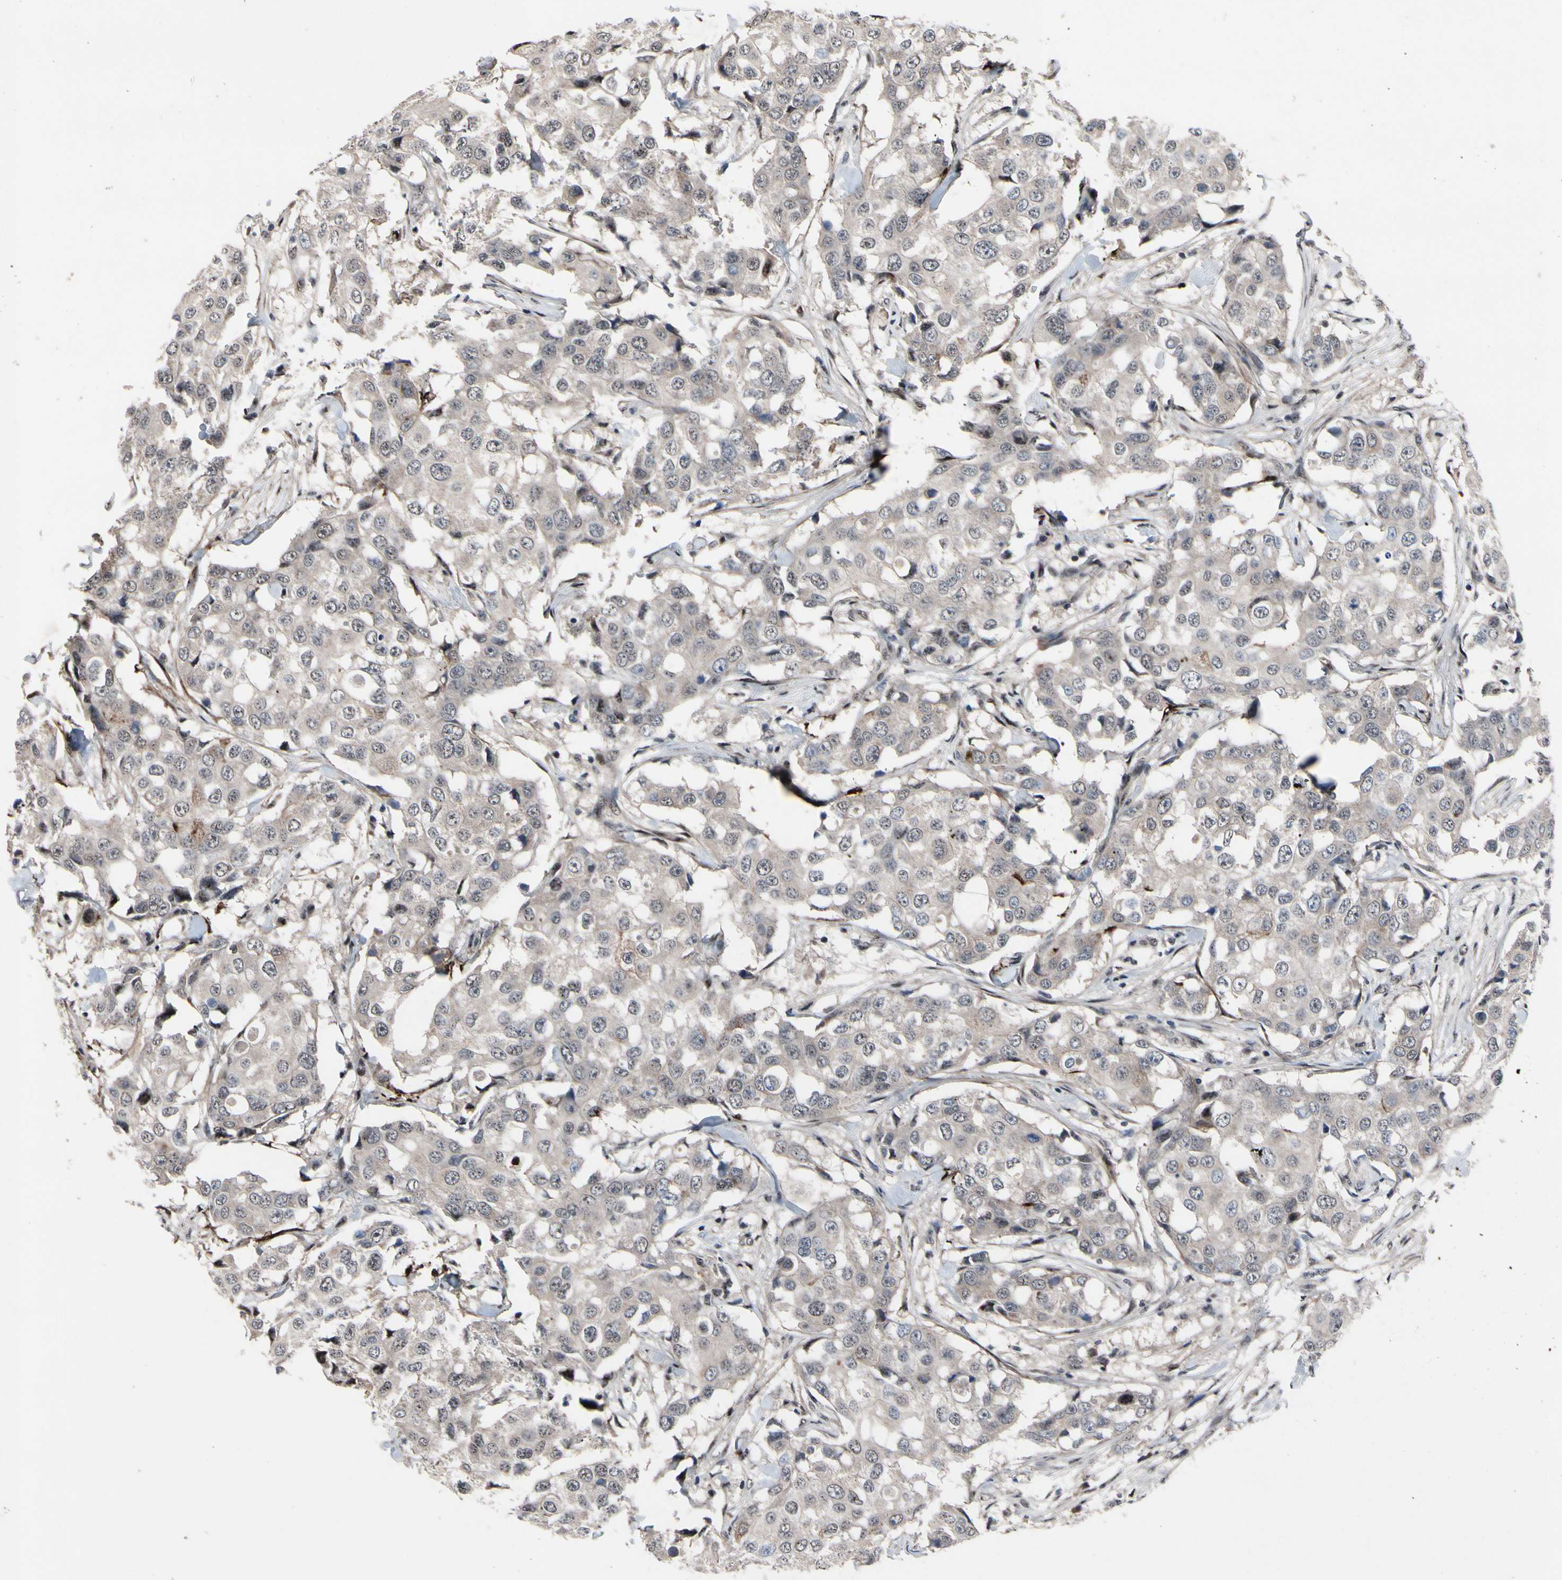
{"staining": {"intensity": "weak", "quantity": "<25%", "location": "cytoplasmic/membranous"}, "tissue": "breast cancer", "cell_type": "Tumor cells", "image_type": "cancer", "snomed": [{"axis": "morphology", "description": "Duct carcinoma"}, {"axis": "topography", "description": "Breast"}], "caption": "Immunohistochemistry (IHC) of breast cancer (infiltrating ductal carcinoma) shows no staining in tumor cells. (DAB (3,3'-diaminobenzidine) IHC visualized using brightfield microscopy, high magnification).", "gene": "SOX7", "patient": {"sex": "female", "age": 27}}